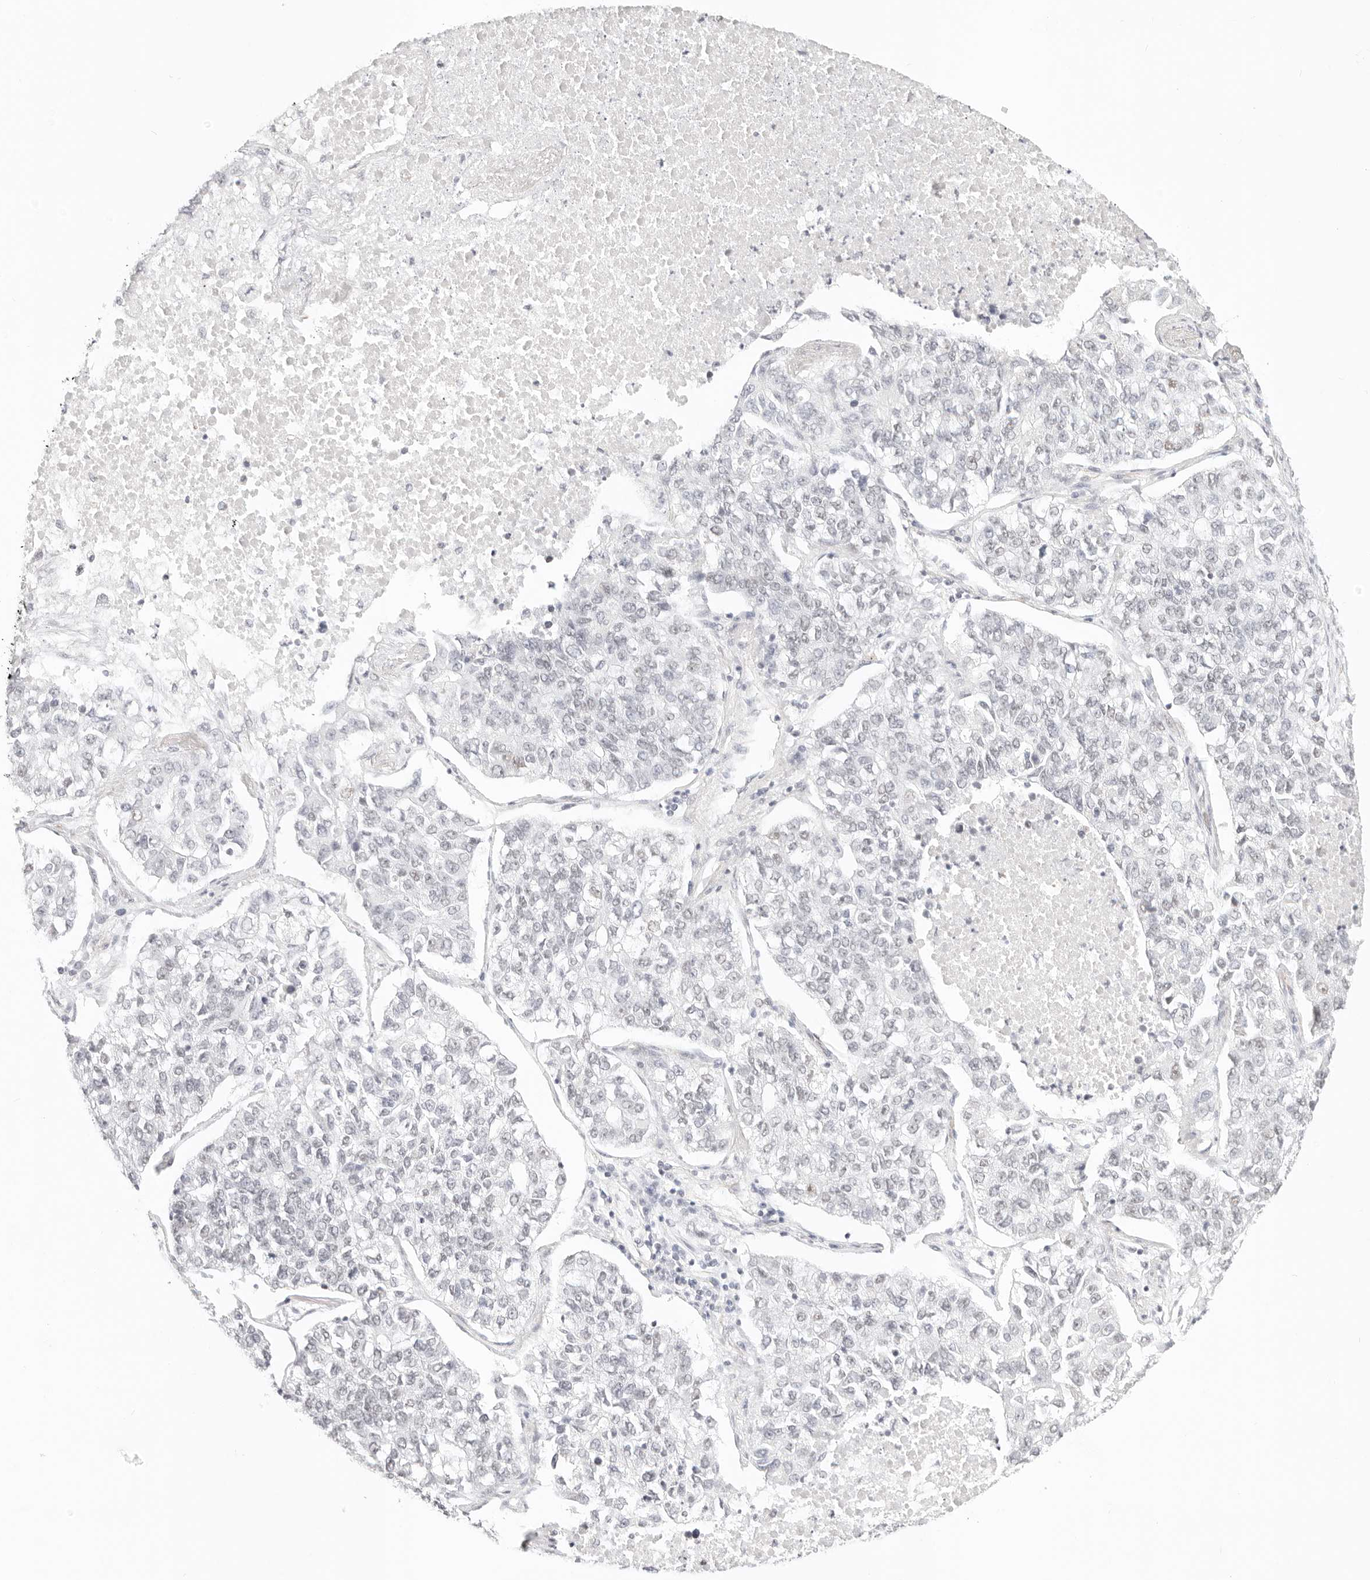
{"staining": {"intensity": "negative", "quantity": "none", "location": "none"}, "tissue": "lung cancer", "cell_type": "Tumor cells", "image_type": "cancer", "snomed": [{"axis": "morphology", "description": "Adenocarcinoma, NOS"}, {"axis": "topography", "description": "Lung"}], "caption": "Lung adenocarcinoma stained for a protein using immunohistochemistry (IHC) displays no expression tumor cells.", "gene": "ZC3H11A", "patient": {"sex": "male", "age": 49}}